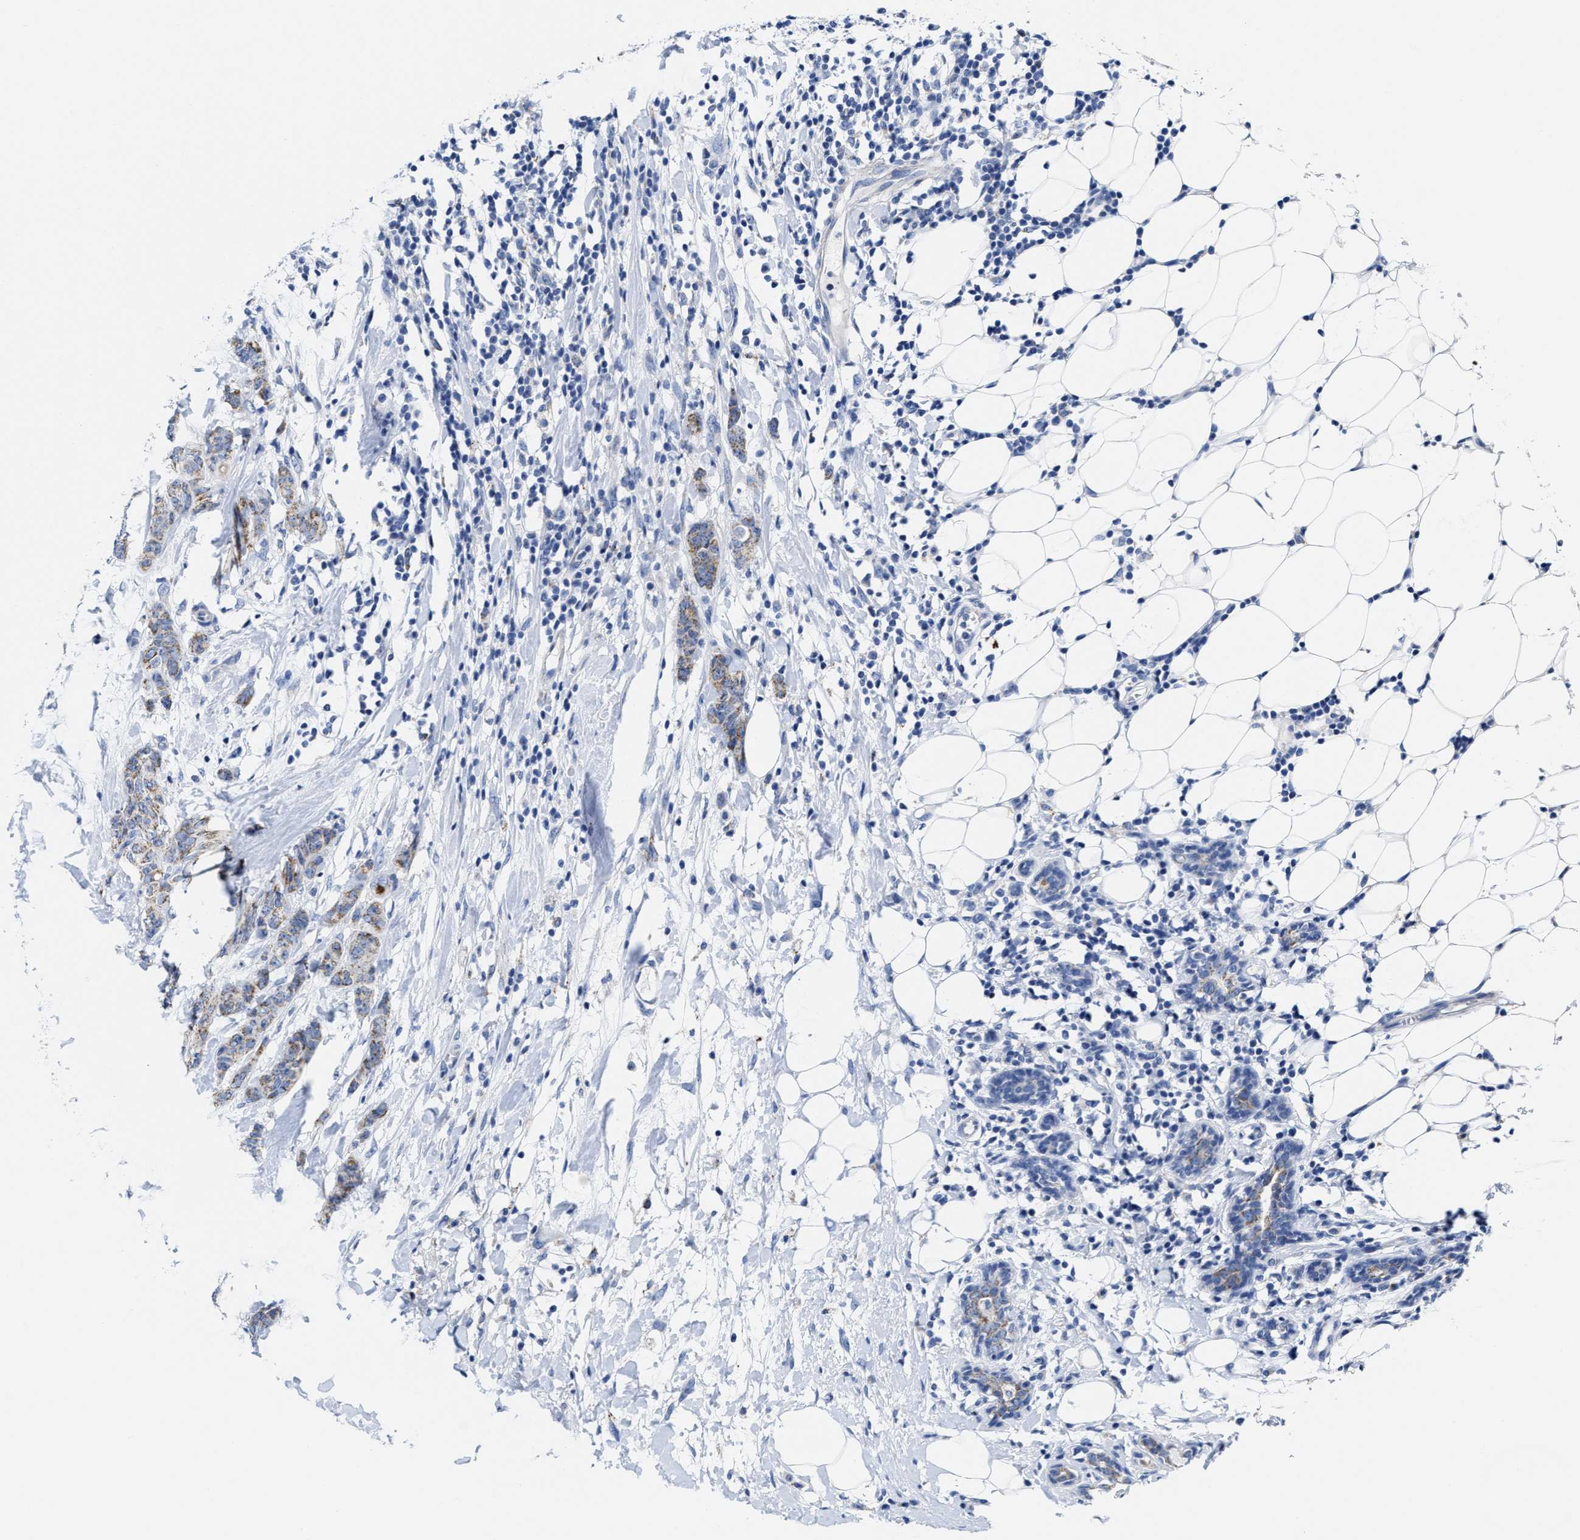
{"staining": {"intensity": "weak", "quantity": ">75%", "location": "cytoplasmic/membranous"}, "tissue": "breast cancer", "cell_type": "Tumor cells", "image_type": "cancer", "snomed": [{"axis": "morphology", "description": "Normal tissue, NOS"}, {"axis": "morphology", "description": "Duct carcinoma"}, {"axis": "topography", "description": "Breast"}], "caption": "Human breast cancer (invasive ductal carcinoma) stained with a protein marker displays weak staining in tumor cells.", "gene": "TBRG4", "patient": {"sex": "female", "age": 40}}